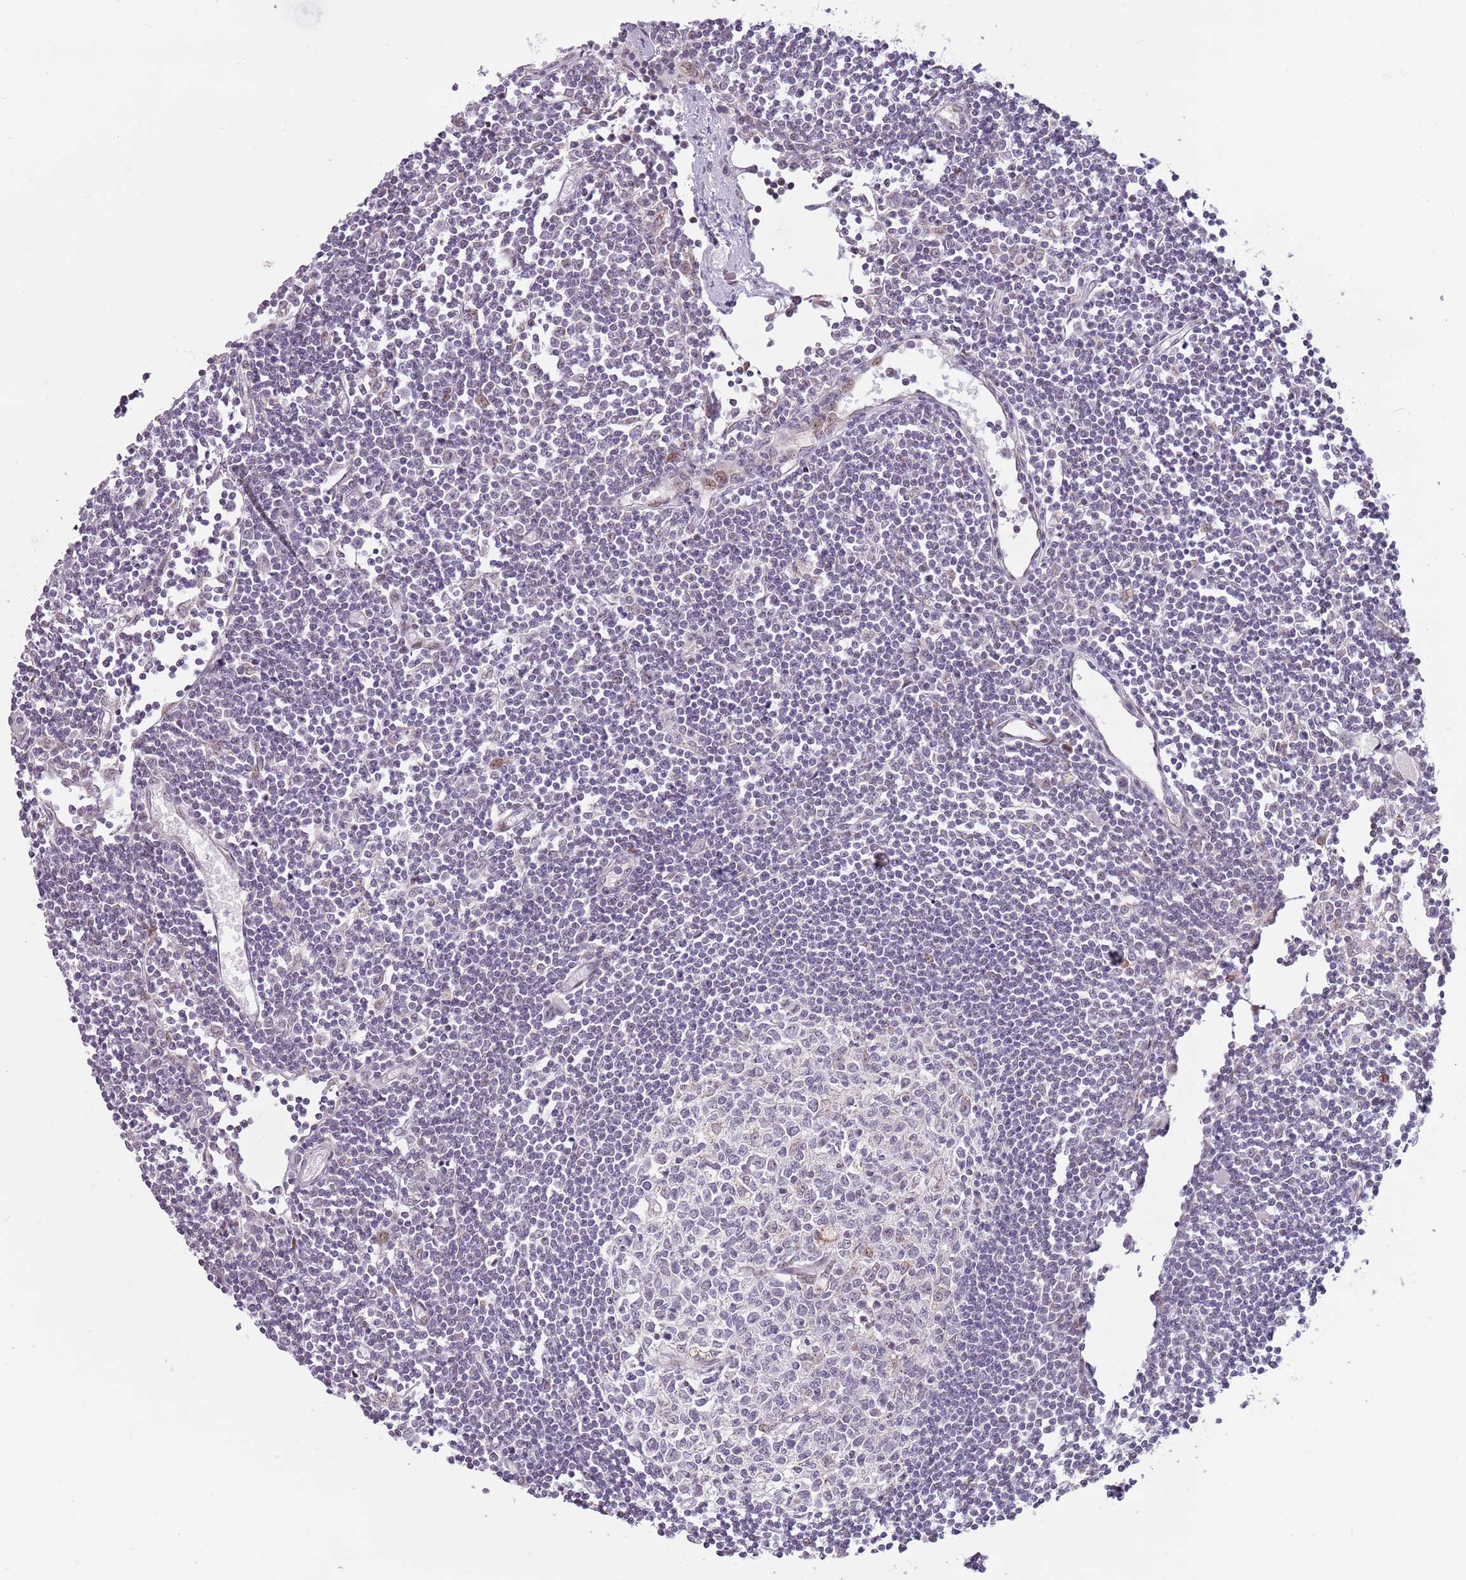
{"staining": {"intensity": "weak", "quantity": "<25%", "location": "nuclear"}, "tissue": "lymph node", "cell_type": "Germinal center cells", "image_type": "normal", "snomed": [{"axis": "morphology", "description": "Normal tissue, NOS"}, {"axis": "topography", "description": "Lymph node"}], "caption": "IHC of normal human lymph node exhibits no positivity in germinal center cells. (Stains: DAB (3,3'-diaminobenzidine) IHC with hematoxylin counter stain, Microscopy: brightfield microscopy at high magnification).", "gene": "MLLT11", "patient": {"sex": "female", "age": 11}}